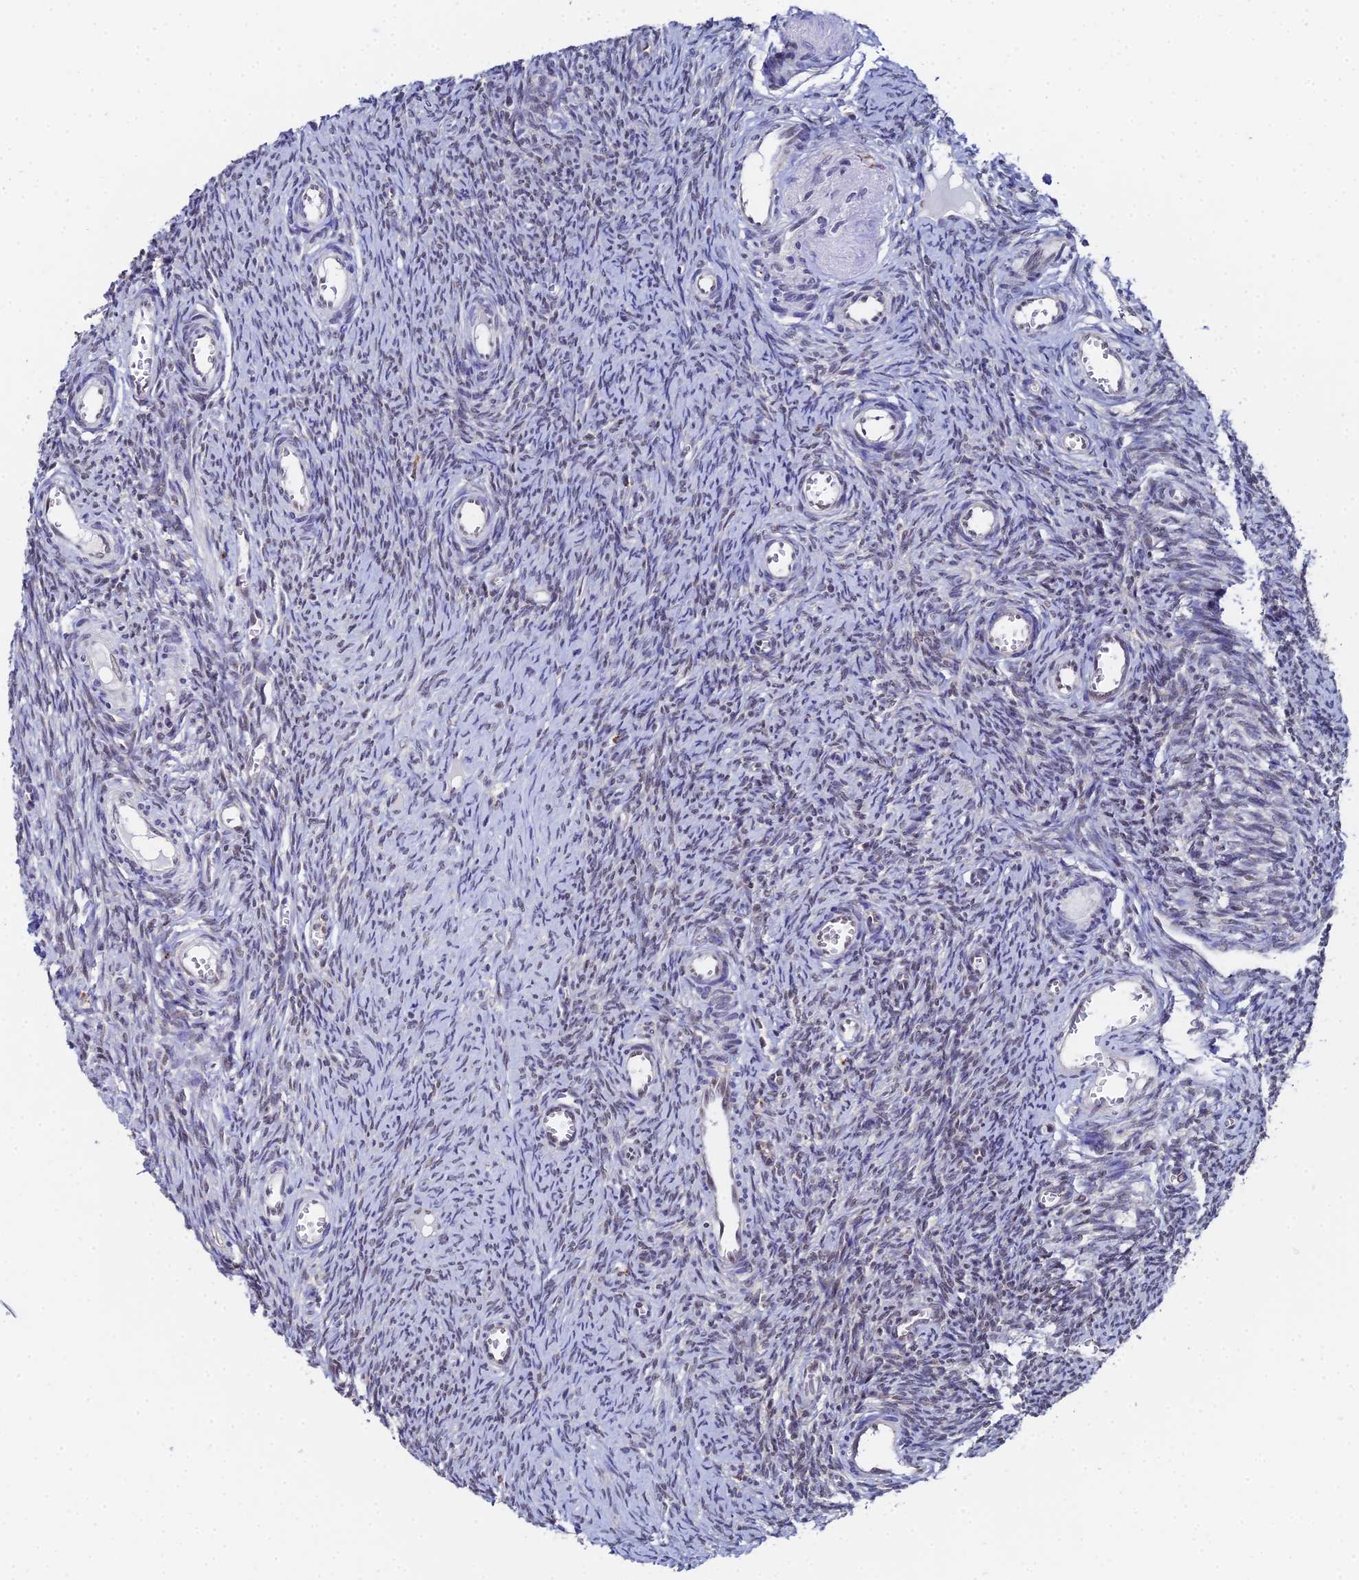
{"staining": {"intensity": "moderate", "quantity": "<25%", "location": "nuclear"}, "tissue": "ovary", "cell_type": "Ovarian stroma cells", "image_type": "normal", "snomed": [{"axis": "morphology", "description": "Normal tissue, NOS"}, {"axis": "topography", "description": "Ovary"}], "caption": "Approximately <25% of ovarian stroma cells in normal human ovary display moderate nuclear protein expression as visualized by brown immunohistochemical staining.", "gene": "MAGOHB", "patient": {"sex": "female", "age": 44}}